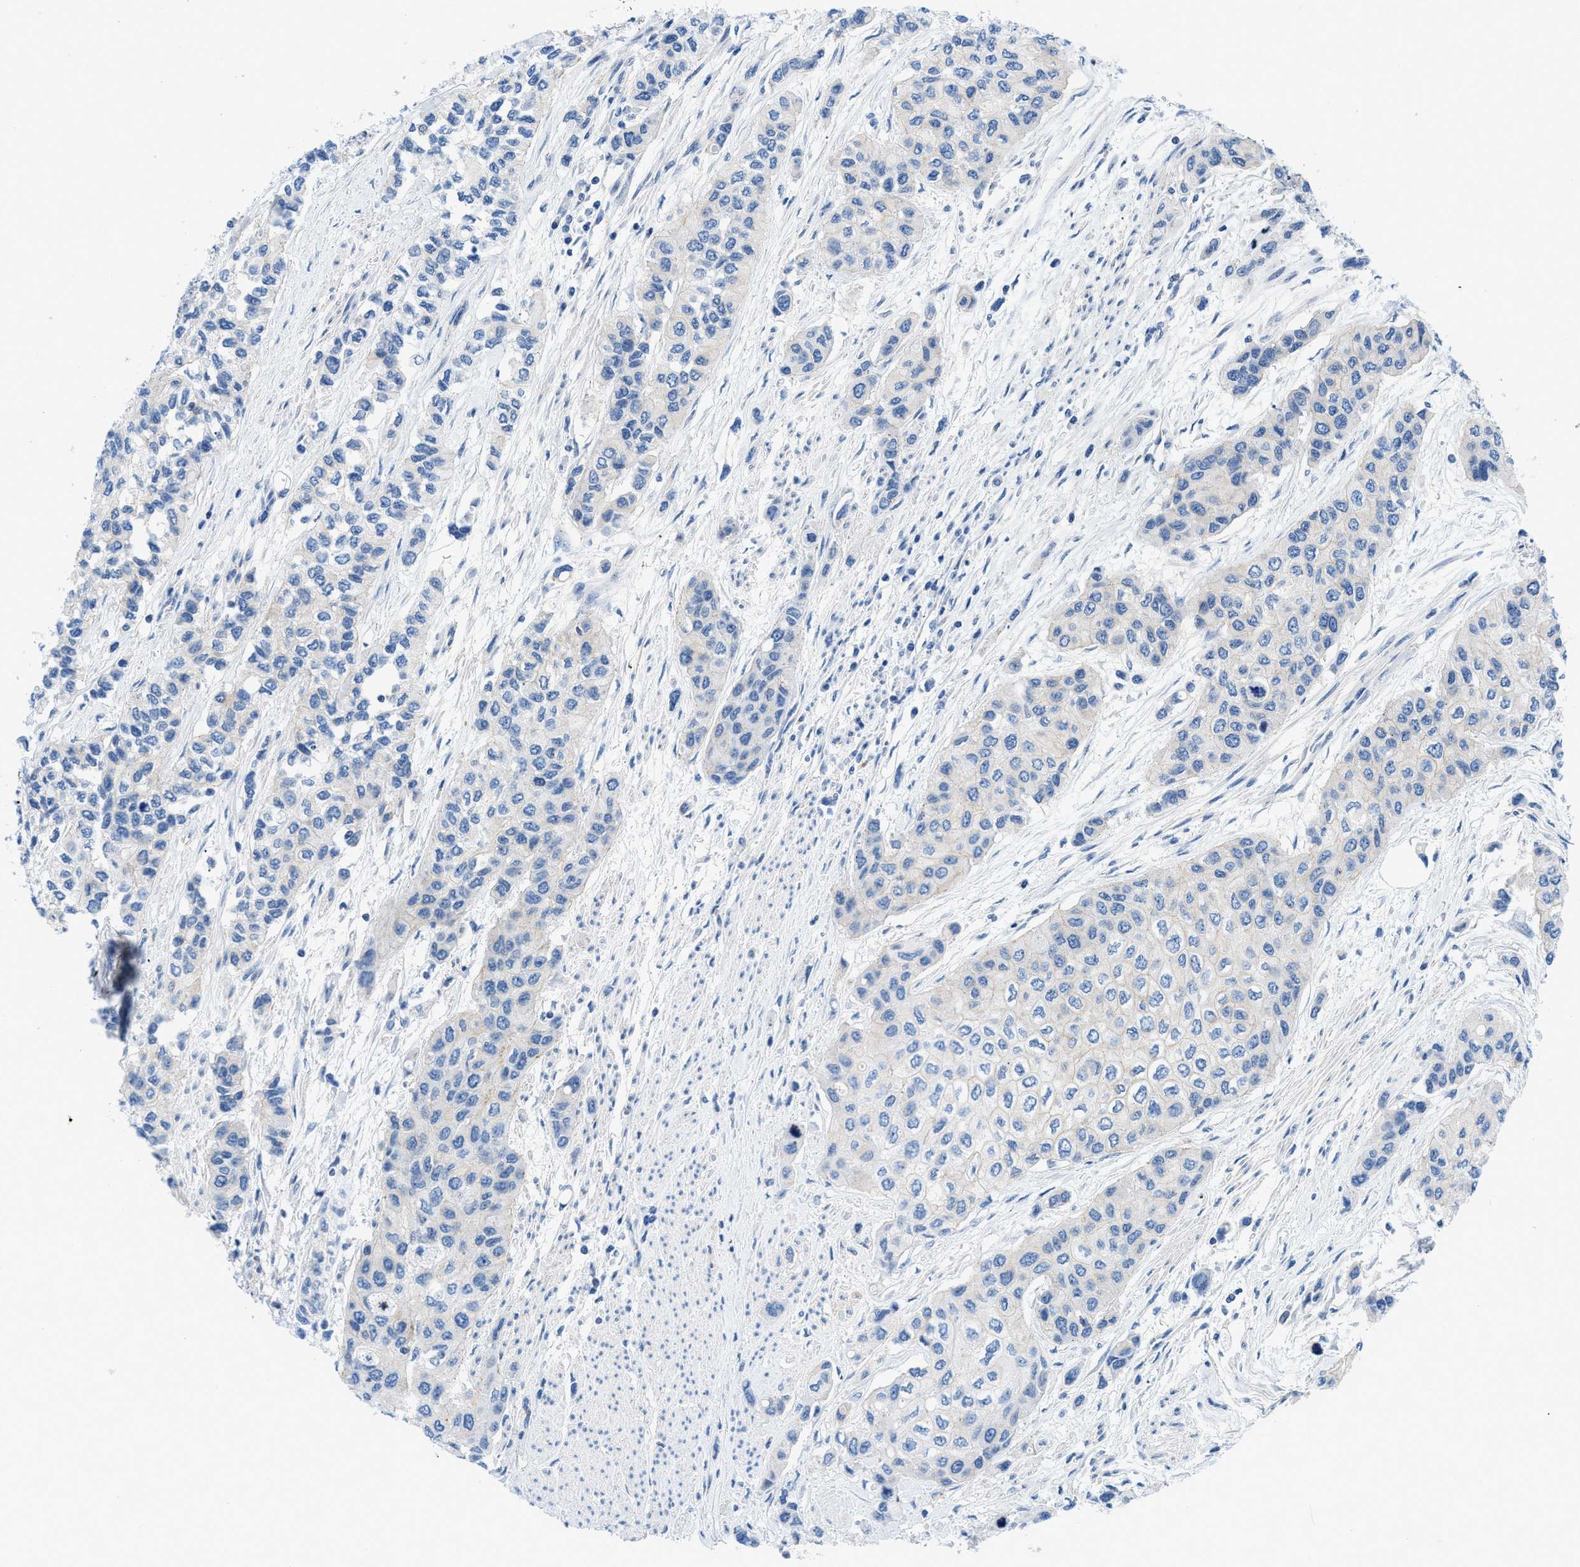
{"staining": {"intensity": "negative", "quantity": "none", "location": "none"}, "tissue": "urothelial cancer", "cell_type": "Tumor cells", "image_type": "cancer", "snomed": [{"axis": "morphology", "description": "Urothelial carcinoma, High grade"}, {"axis": "topography", "description": "Urinary bladder"}], "caption": "The image demonstrates no significant staining in tumor cells of urothelial cancer. (DAB immunohistochemistry with hematoxylin counter stain).", "gene": "FDCSP", "patient": {"sex": "female", "age": 56}}